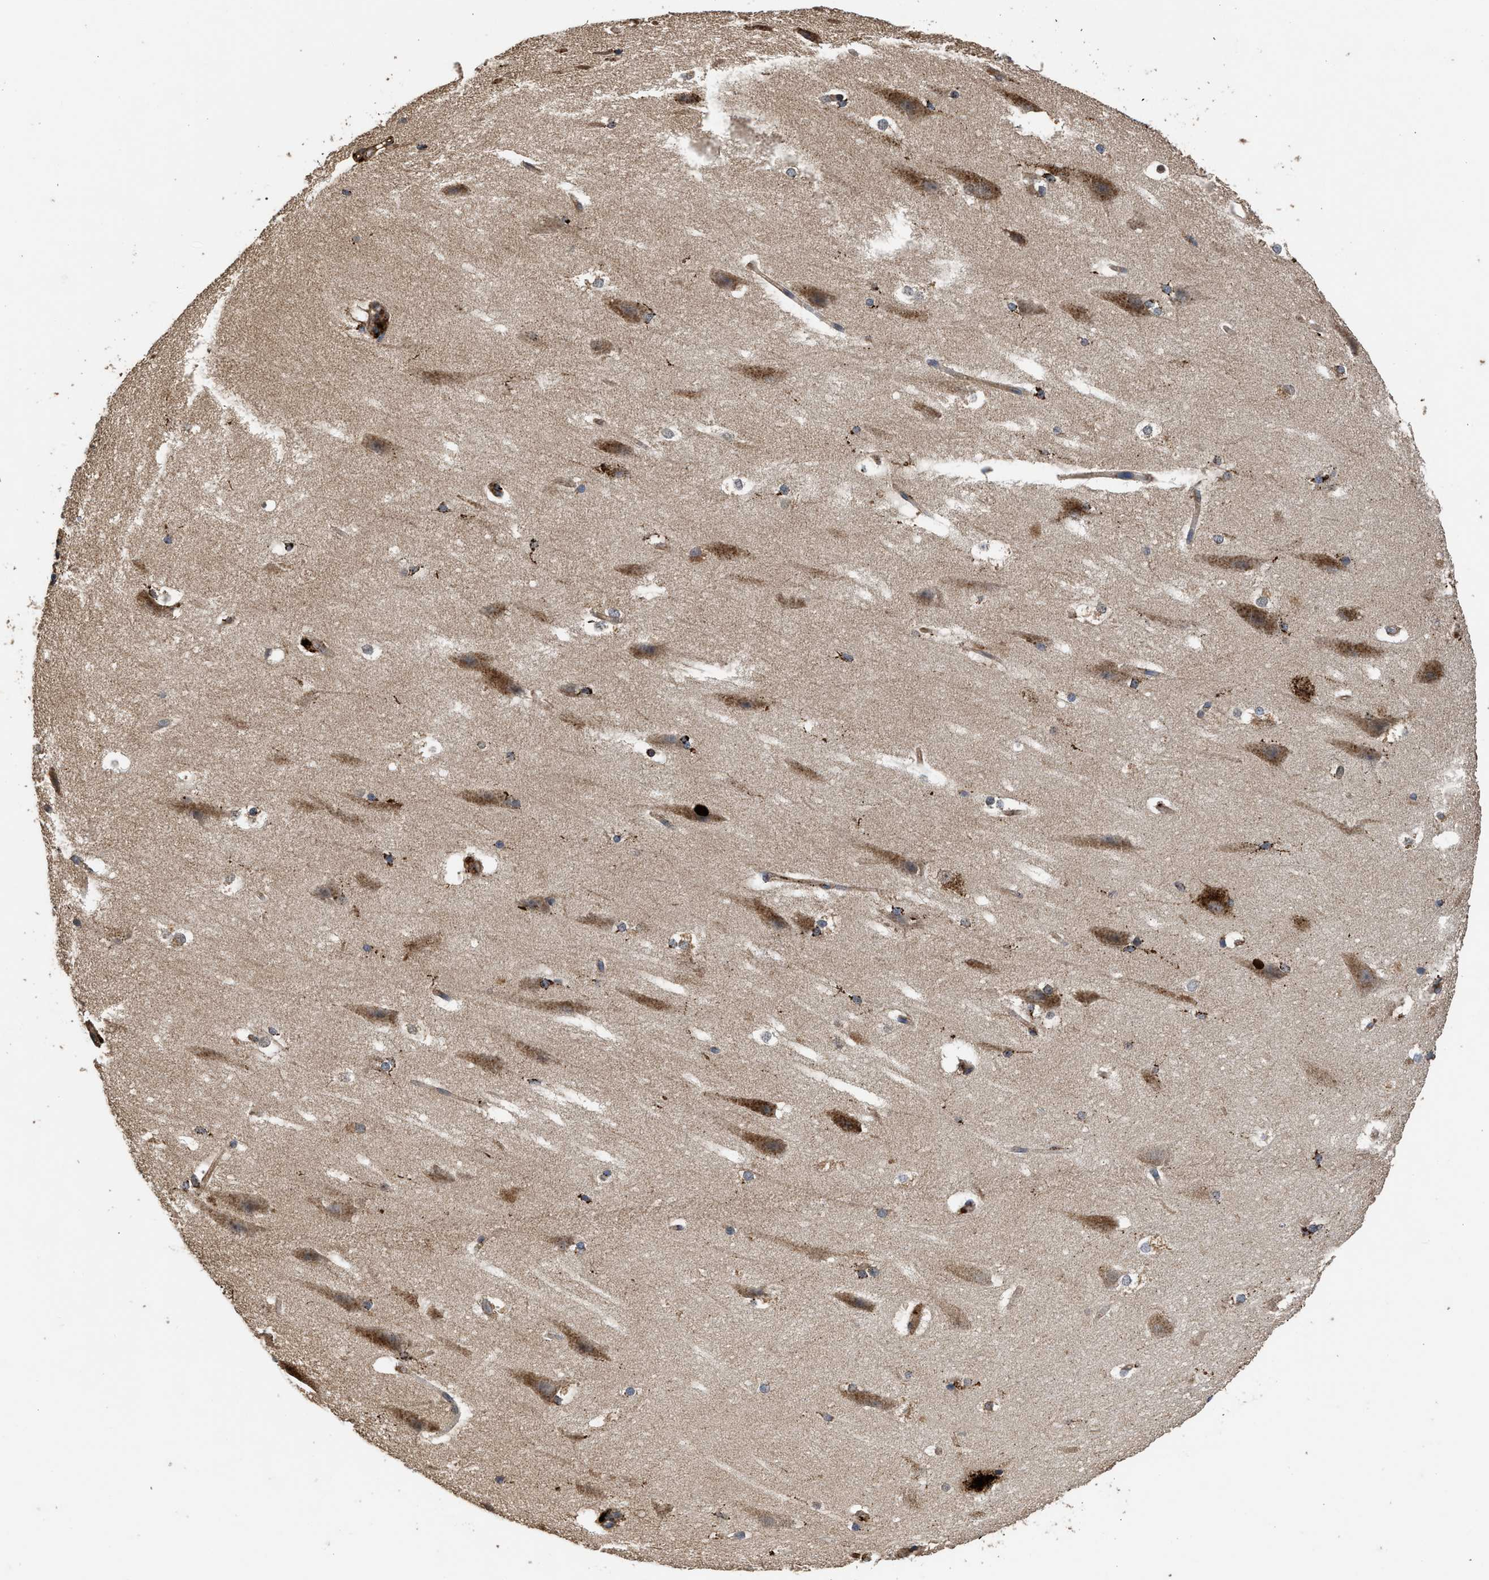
{"staining": {"intensity": "moderate", "quantity": "25%-75%", "location": "cytoplasmic/membranous"}, "tissue": "hippocampus", "cell_type": "Glial cells", "image_type": "normal", "snomed": [{"axis": "morphology", "description": "Normal tissue, NOS"}, {"axis": "topography", "description": "Hippocampus"}], "caption": "The photomicrograph demonstrates staining of unremarkable hippocampus, revealing moderate cytoplasmic/membranous protein staining (brown color) within glial cells. (DAB IHC with brightfield microscopy, high magnification).", "gene": "CTSV", "patient": {"sex": "female", "age": 19}}